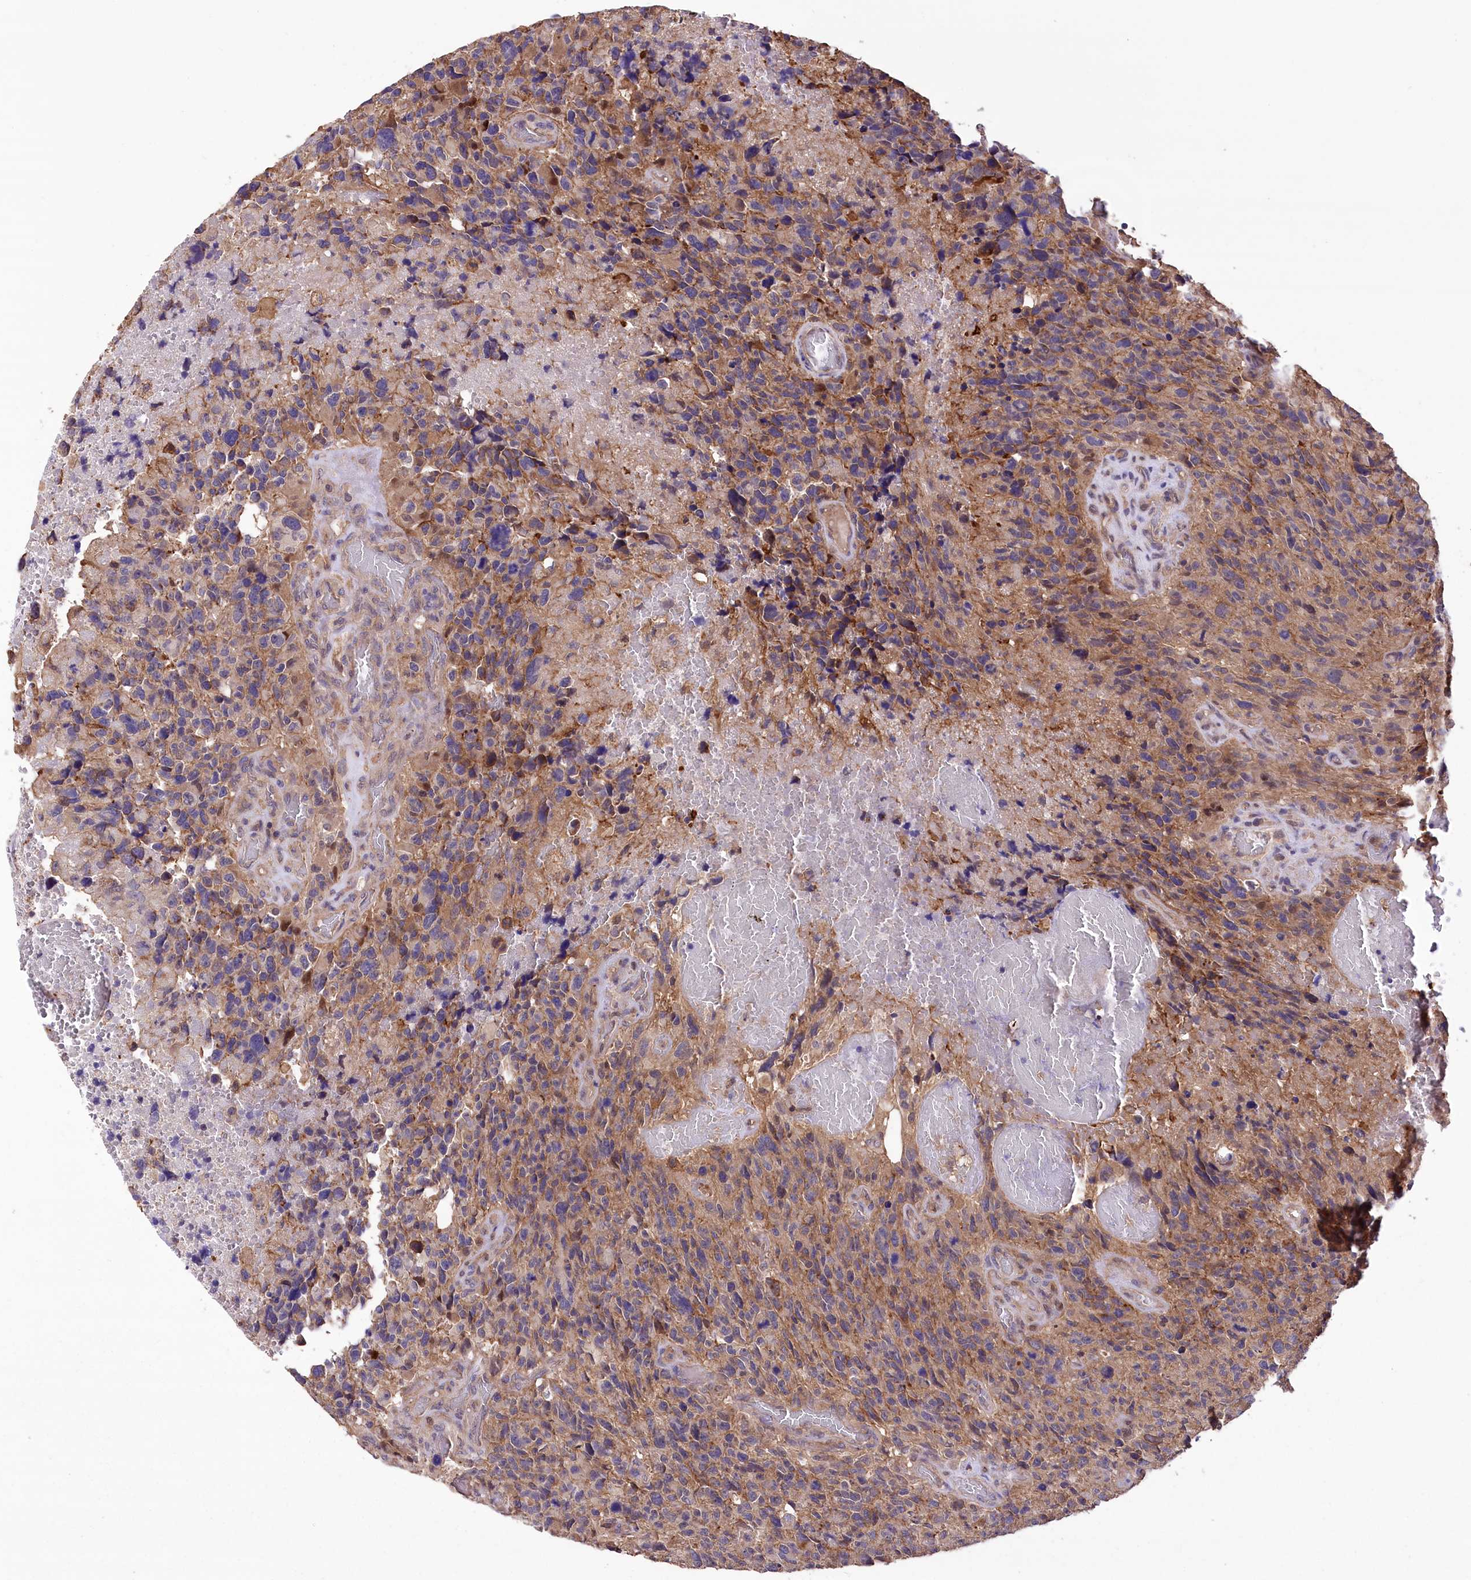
{"staining": {"intensity": "moderate", "quantity": ">75%", "location": "cytoplasmic/membranous"}, "tissue": "glioma", "cell_type": "Tumor cells", "image_type": "cancer", "snomed": [{"axis": "morphology", "description": "Glioma, malignant, High grade"}, {"axis": "topography", "description": "Brain"}], "caption": "IHC of glioma exhibits medium levels of moderate cytoplasmic/membranous expression in approximately >75% of tumor cells.", "gene": "DPP3", "patient": {"sex": "male", "age": 69}}